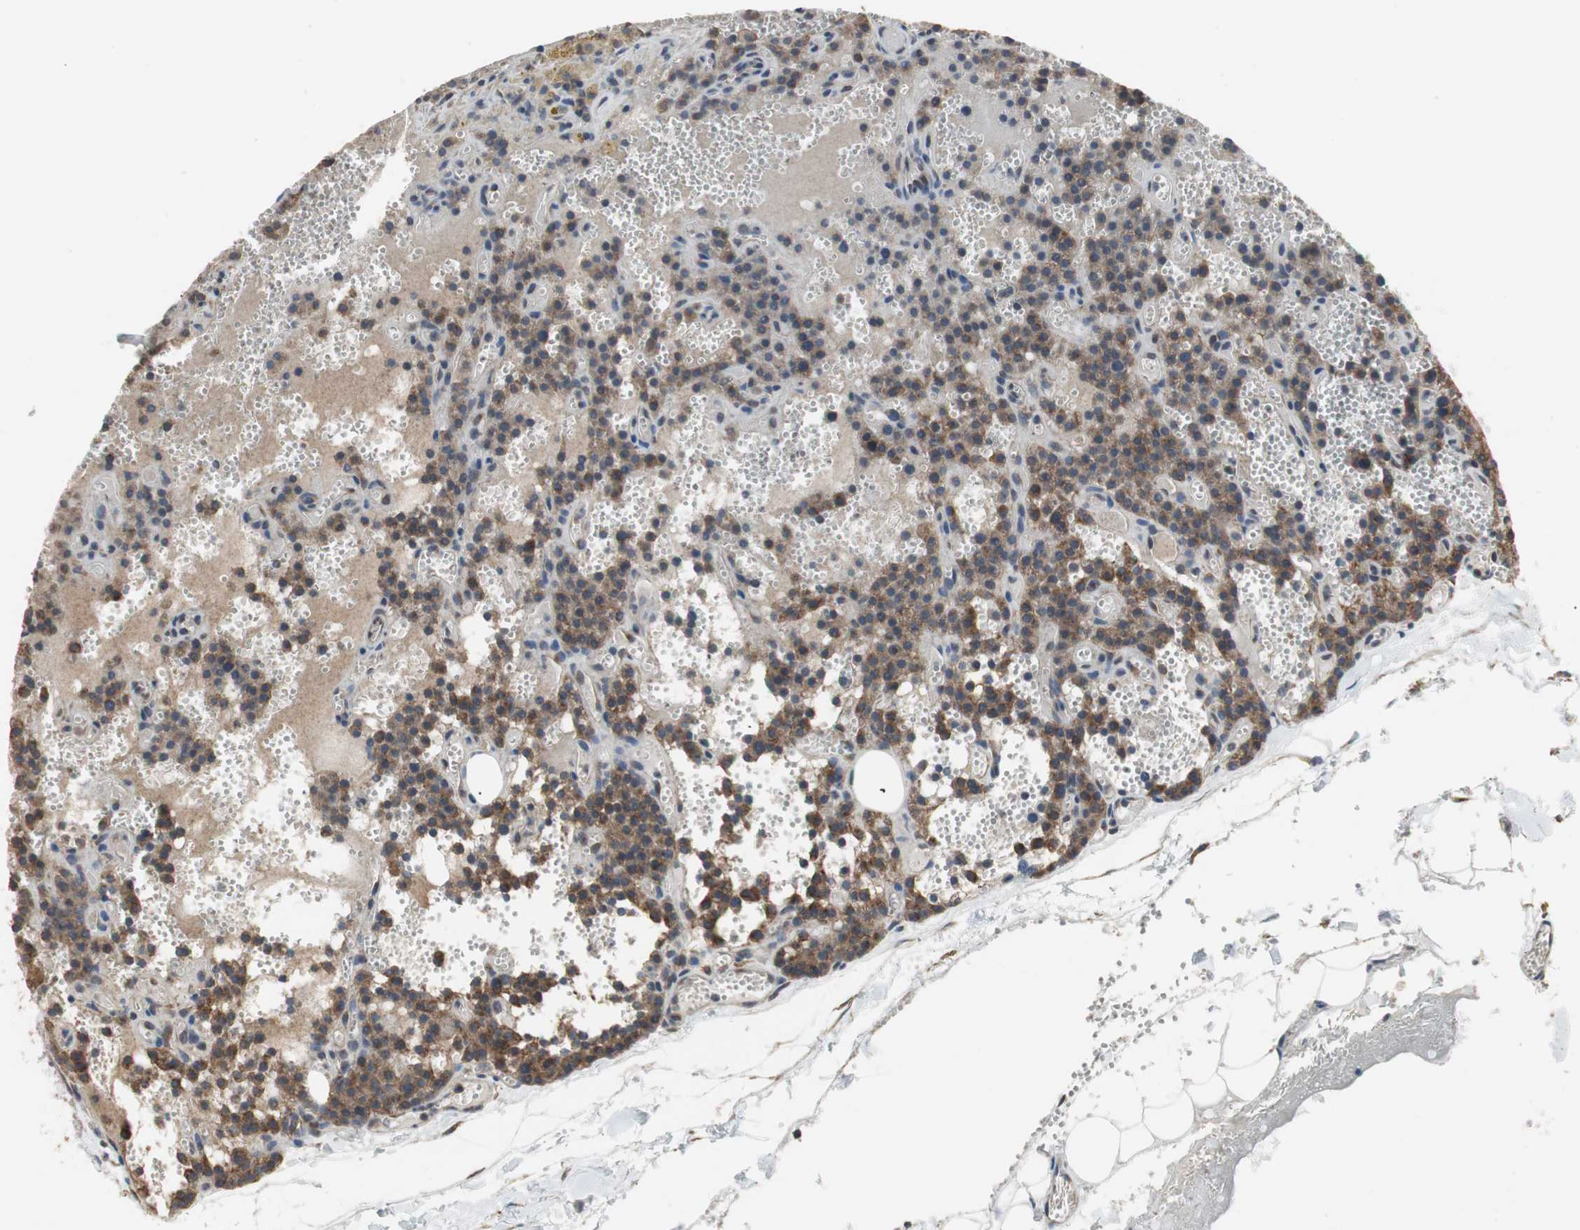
{"staining": {"intensity": "moderate", "quantity": ">75%", "location": "cytoplasmic/membranous"}, "tissue": "parathyroid gland", "cell_type": "Glandular cells", "image_type": "normal", "snomed": [{"axis": "morphology", "description": "Normal tissue, NOS"}, {"axis": "topography", "description": "Parathyroid gland"}], "caption": "Unremarkable parathyroid gland displays moderate cytoplasmic/membranous staining in about >75% of glandular cells.", "gene": "H6PD", "patient": {"sex": "male", "age": 25}}